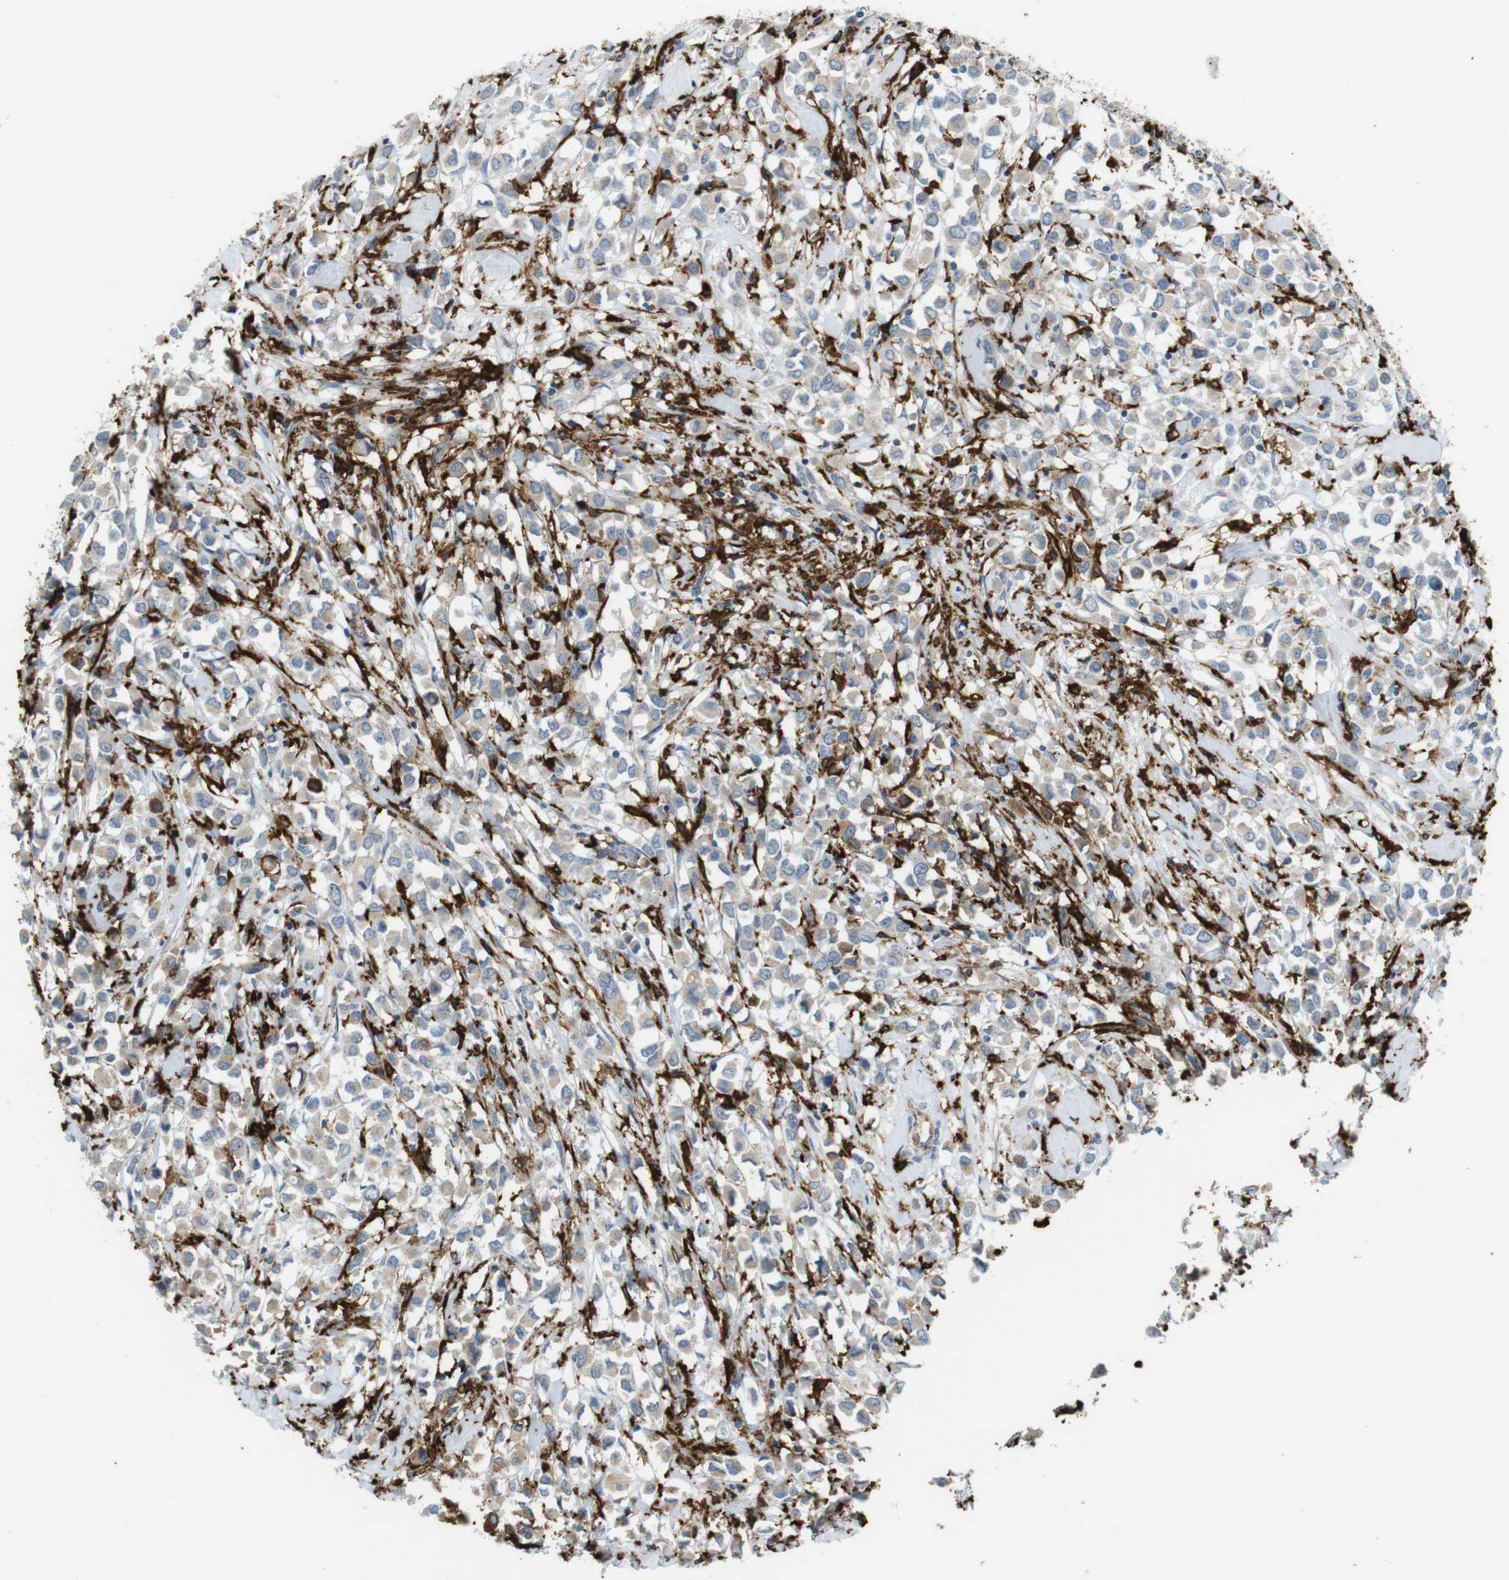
{"staining": {"intensity": "weak", "quantity": ">75%", "location": "cytoplasmic/membranous"}, "tissue": "breast cancer", "cell_type": "Tumor cells", "image_type": "cancer", "snomed": [{"axis": "morphology", "description": "Duct carcinoma"}, {"axis": "topography", "description": "Breast"}], "caption": "The photomicrograph exhibits a brown stain indicating the presence of a protein in the cytoplasmic/membranous of tumor cells in breast cancer (infiltrating ductal carcinoma).", "gene": "HLA-DRA", "patient": {"sex": "female", "age": 61}}